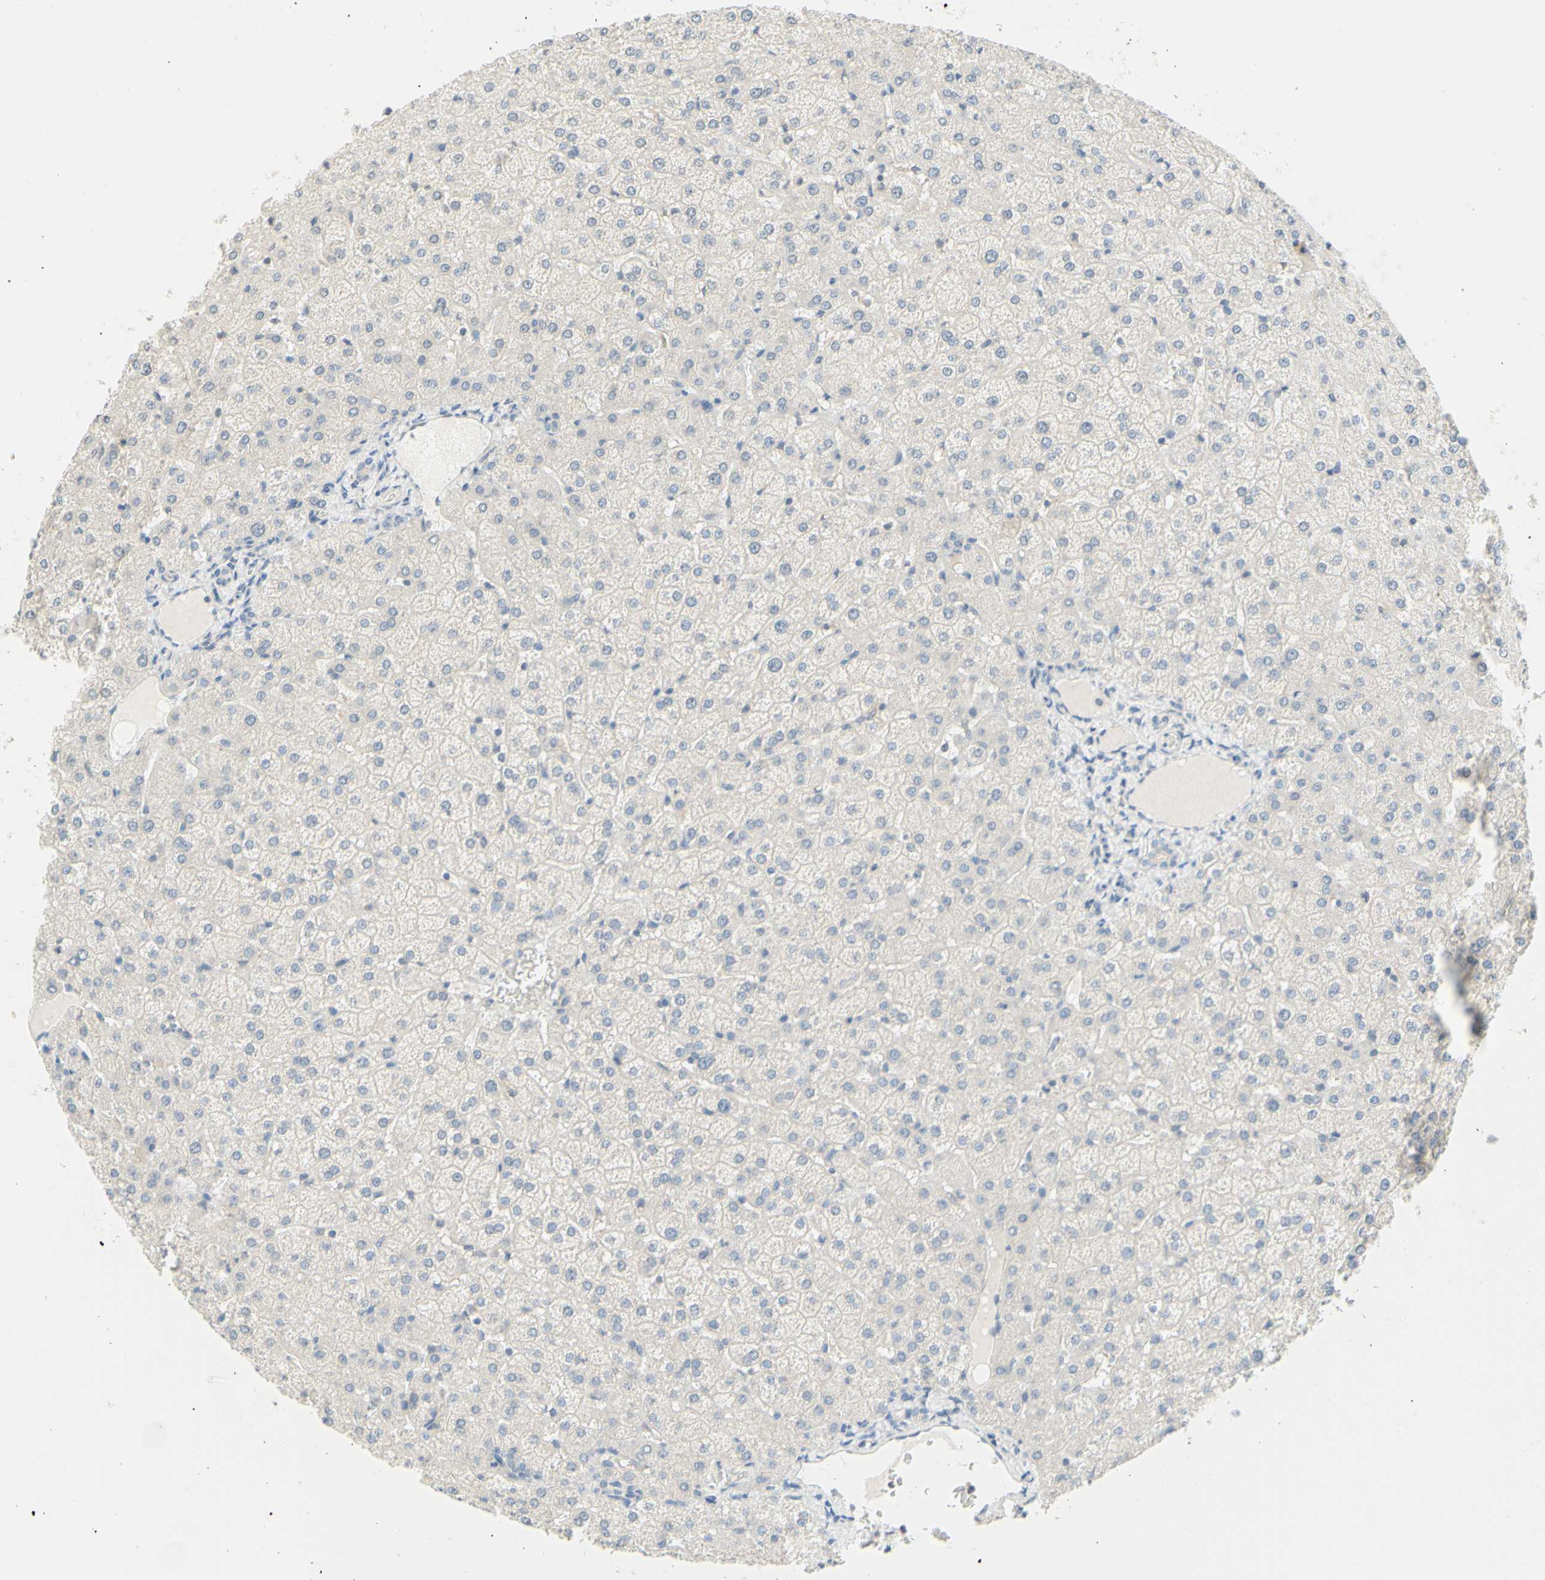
{"staining": {"intensity": "negative", "quantity": "none", "location": "none"}, "tissue": "liver", "cell_type": "Cholangiocytes", "image_type": "normal", "snomed": [{"axis": "morphology", "description": "Normal tissue, NOS"}, {"axis": "topography", "description": "Liver"}], "caption": "Cholangiocytes show no significant positivity in benign liver. Nuclei are stained in blue.", "gene": "MAG", "patient": {"sex": "female", "age": 32}}